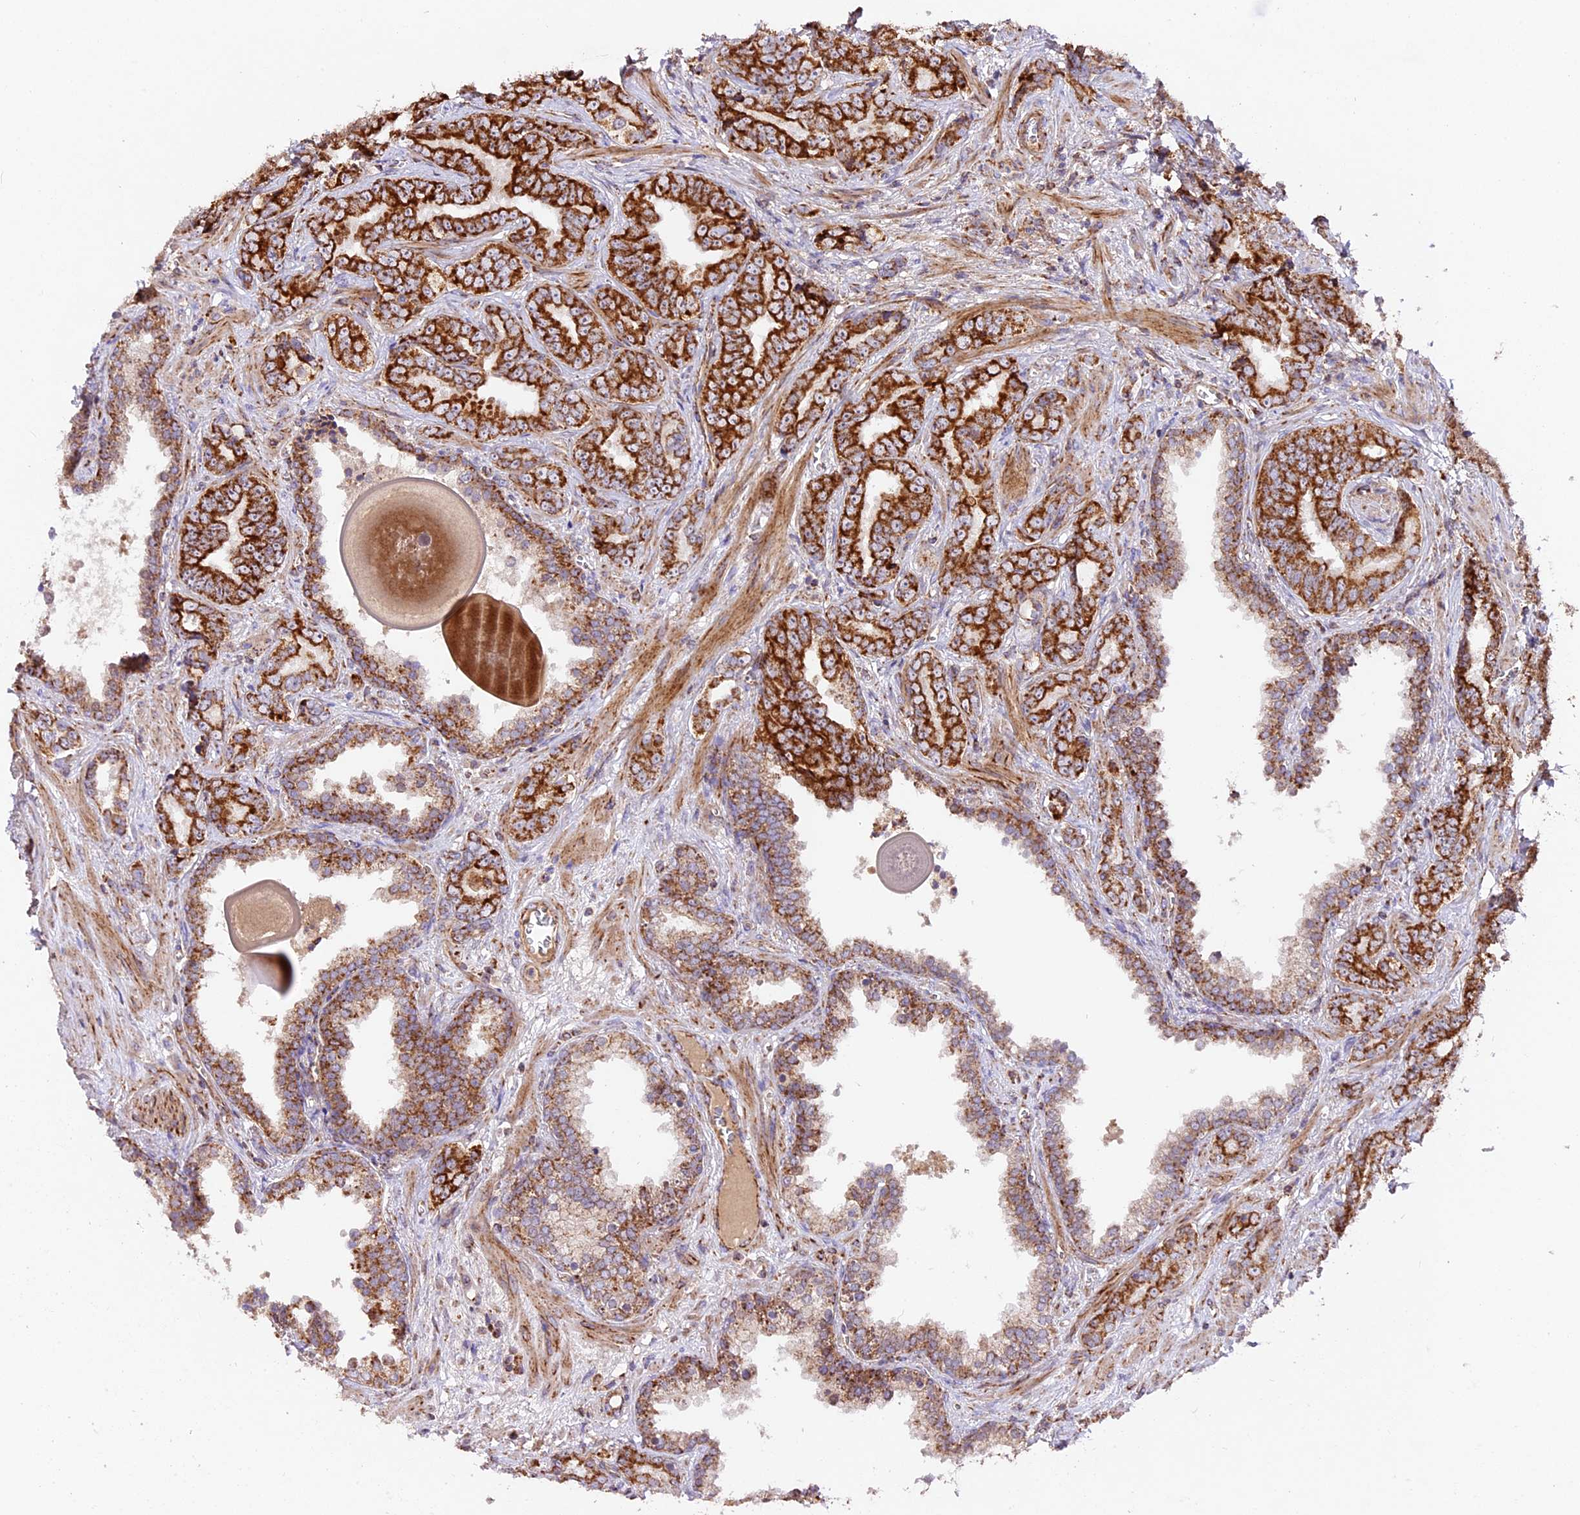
{"staining": {"intensity": "strong", "quantity": ">75%", "location": "cytoplasmic/membranous"}, "tissue": "prostate cancer", "cell_type": "Tumor cells", "image_type": "cancer", "snomed": [{"axis": "morphology", "description": "Adenocarcinoma, High grade"}, {"axis": "topography", "description": "Prostate"}], "caption": "Tumor cells demonstrate high levels of strong cytoplasmic/membranous expression in approximately >75% of cells in prostate cancer (high-grade adenocarcinoma).", "gene": "NDUFA8", "patient": {"sex": "male", "age": 67}}